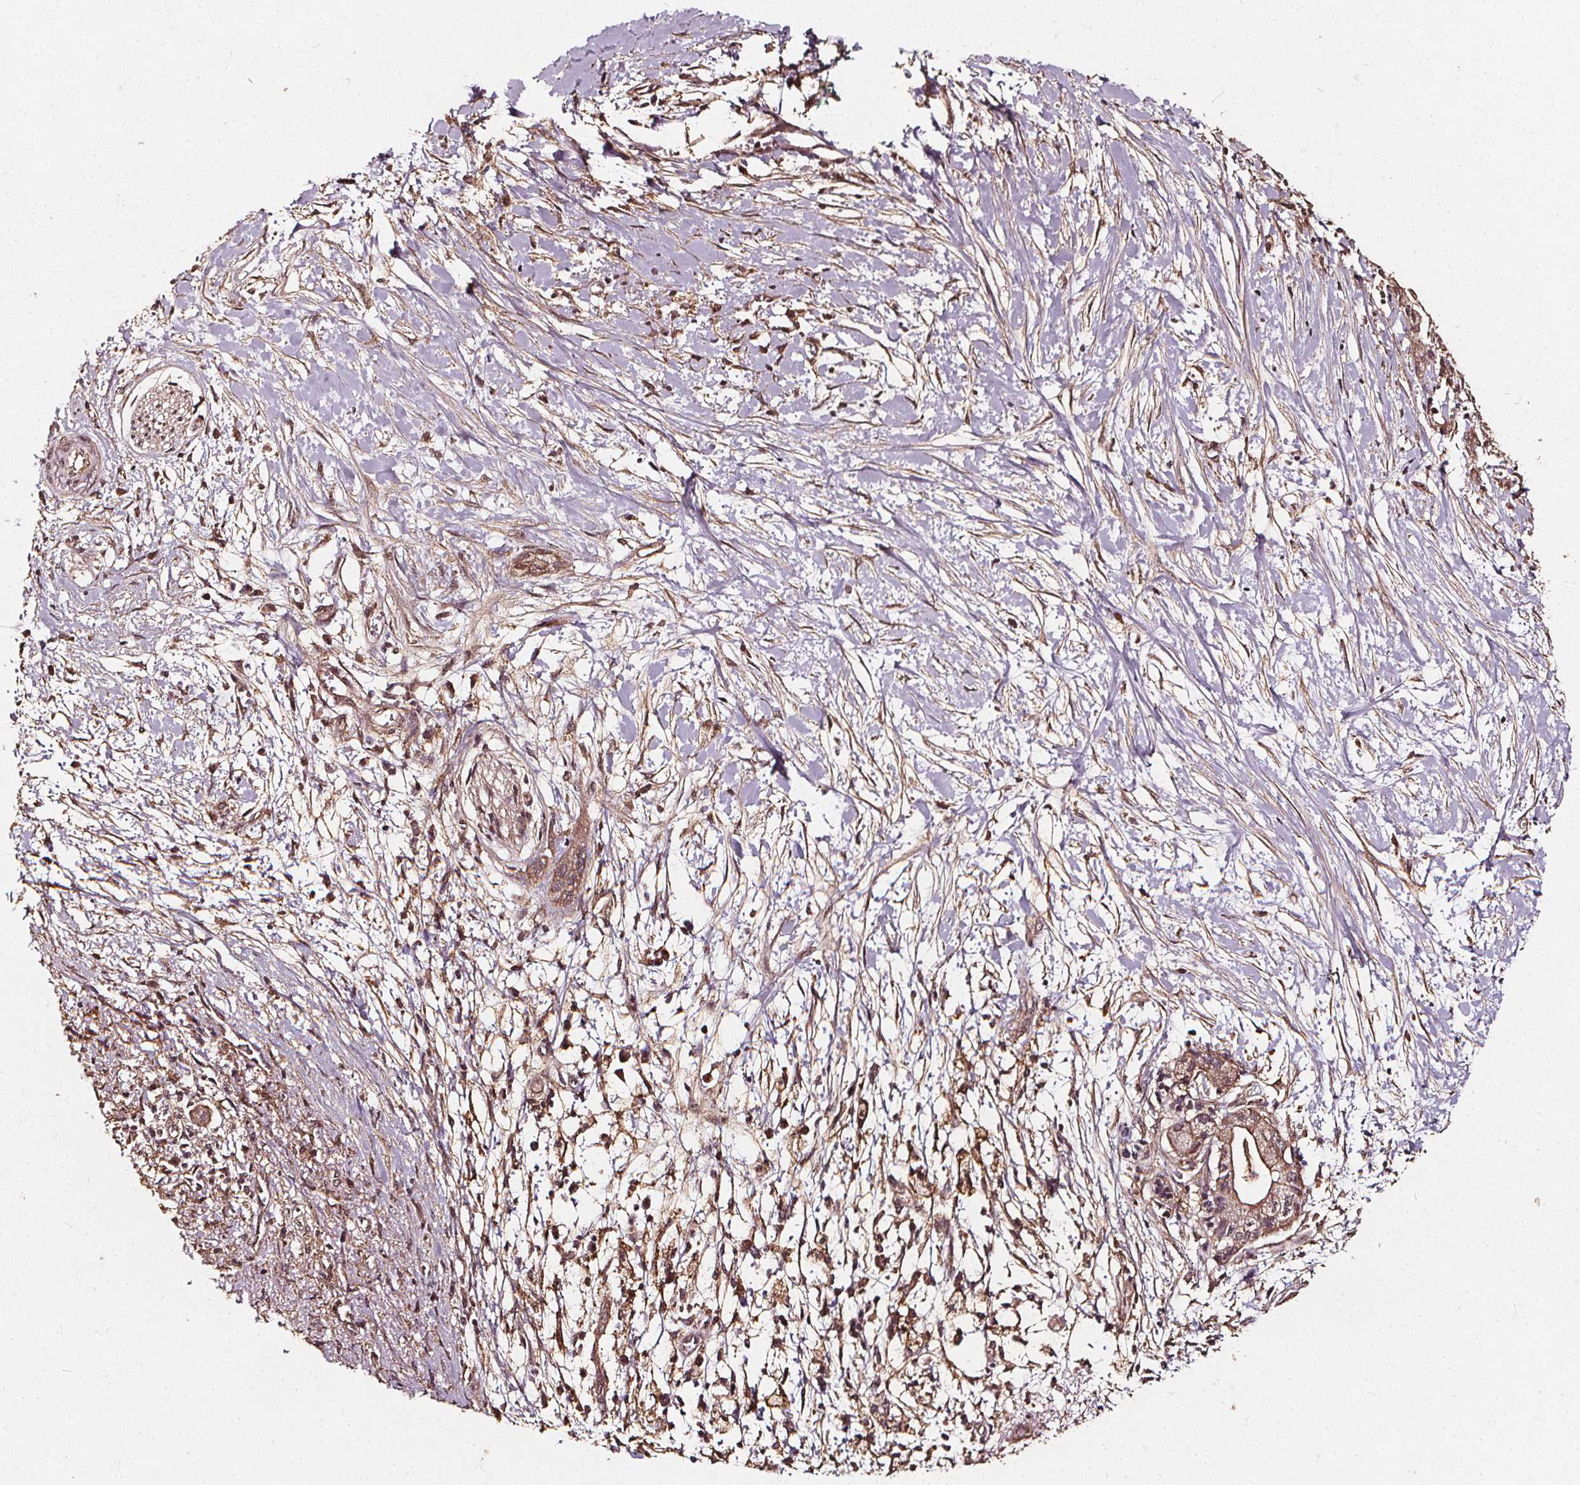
{"staining": {"intensity": "moderate", "quantity": ">75%", "location": "cytoplasmic/membranous"}, "tissue": "pancreatic cancer", "cell_type": "Tumor cells", "image_type": "cancer", "snomed": [{"axis": "morphology", "description": "Normal tissue, NOS"}, {"axis": "morphology", "description": "Adenocarcinoma, NOS"}, {"axis": "topography", "description": "Lymph node"}, {"axis": "topography", "description": "Pancreas"}], "caption": "Adenocarcinoma (pancreatic) was stained to show a protein in brown. There is medium levels of moderate cytoplasmic/membranous expression in approximately >75% of tumor cells.", "gene": "ABCA1", "patient": {"sex": "female", "age": 58}}